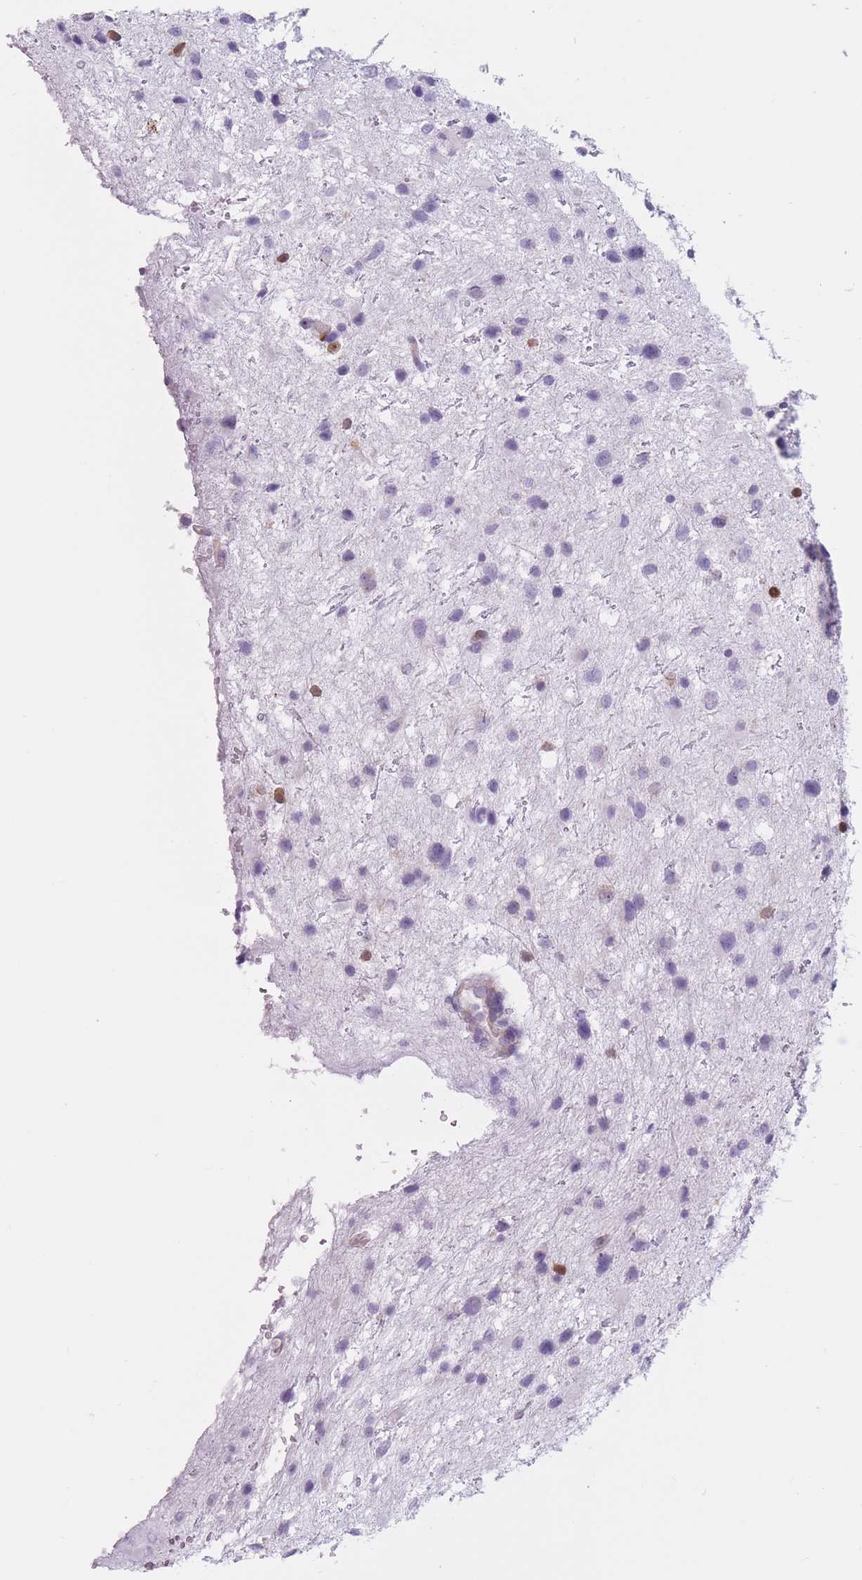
{"staining": {"intensity": "moderate", "quantity": "<25%", "location": "cytoplasmic/membranous,nuclear"}, "tissue": "glioma", "cell_type": "Tumor cells", "image_type": "cancer", "snomed": [{"axis": "morphology", "description": "Glioma, malignant, Low grade"}, {"axis": "topography", "description": "Brain"}], "caption": "Protein expression analysis of human malignant glioma (low-grade) reveals moderate cytoplasmic/membranous and nuclear staining in approximately <25% of tumor cells. Nuclei are stained in blue.", "gene": "RPL18", "patient": {"sex": "female", "age": 32}}